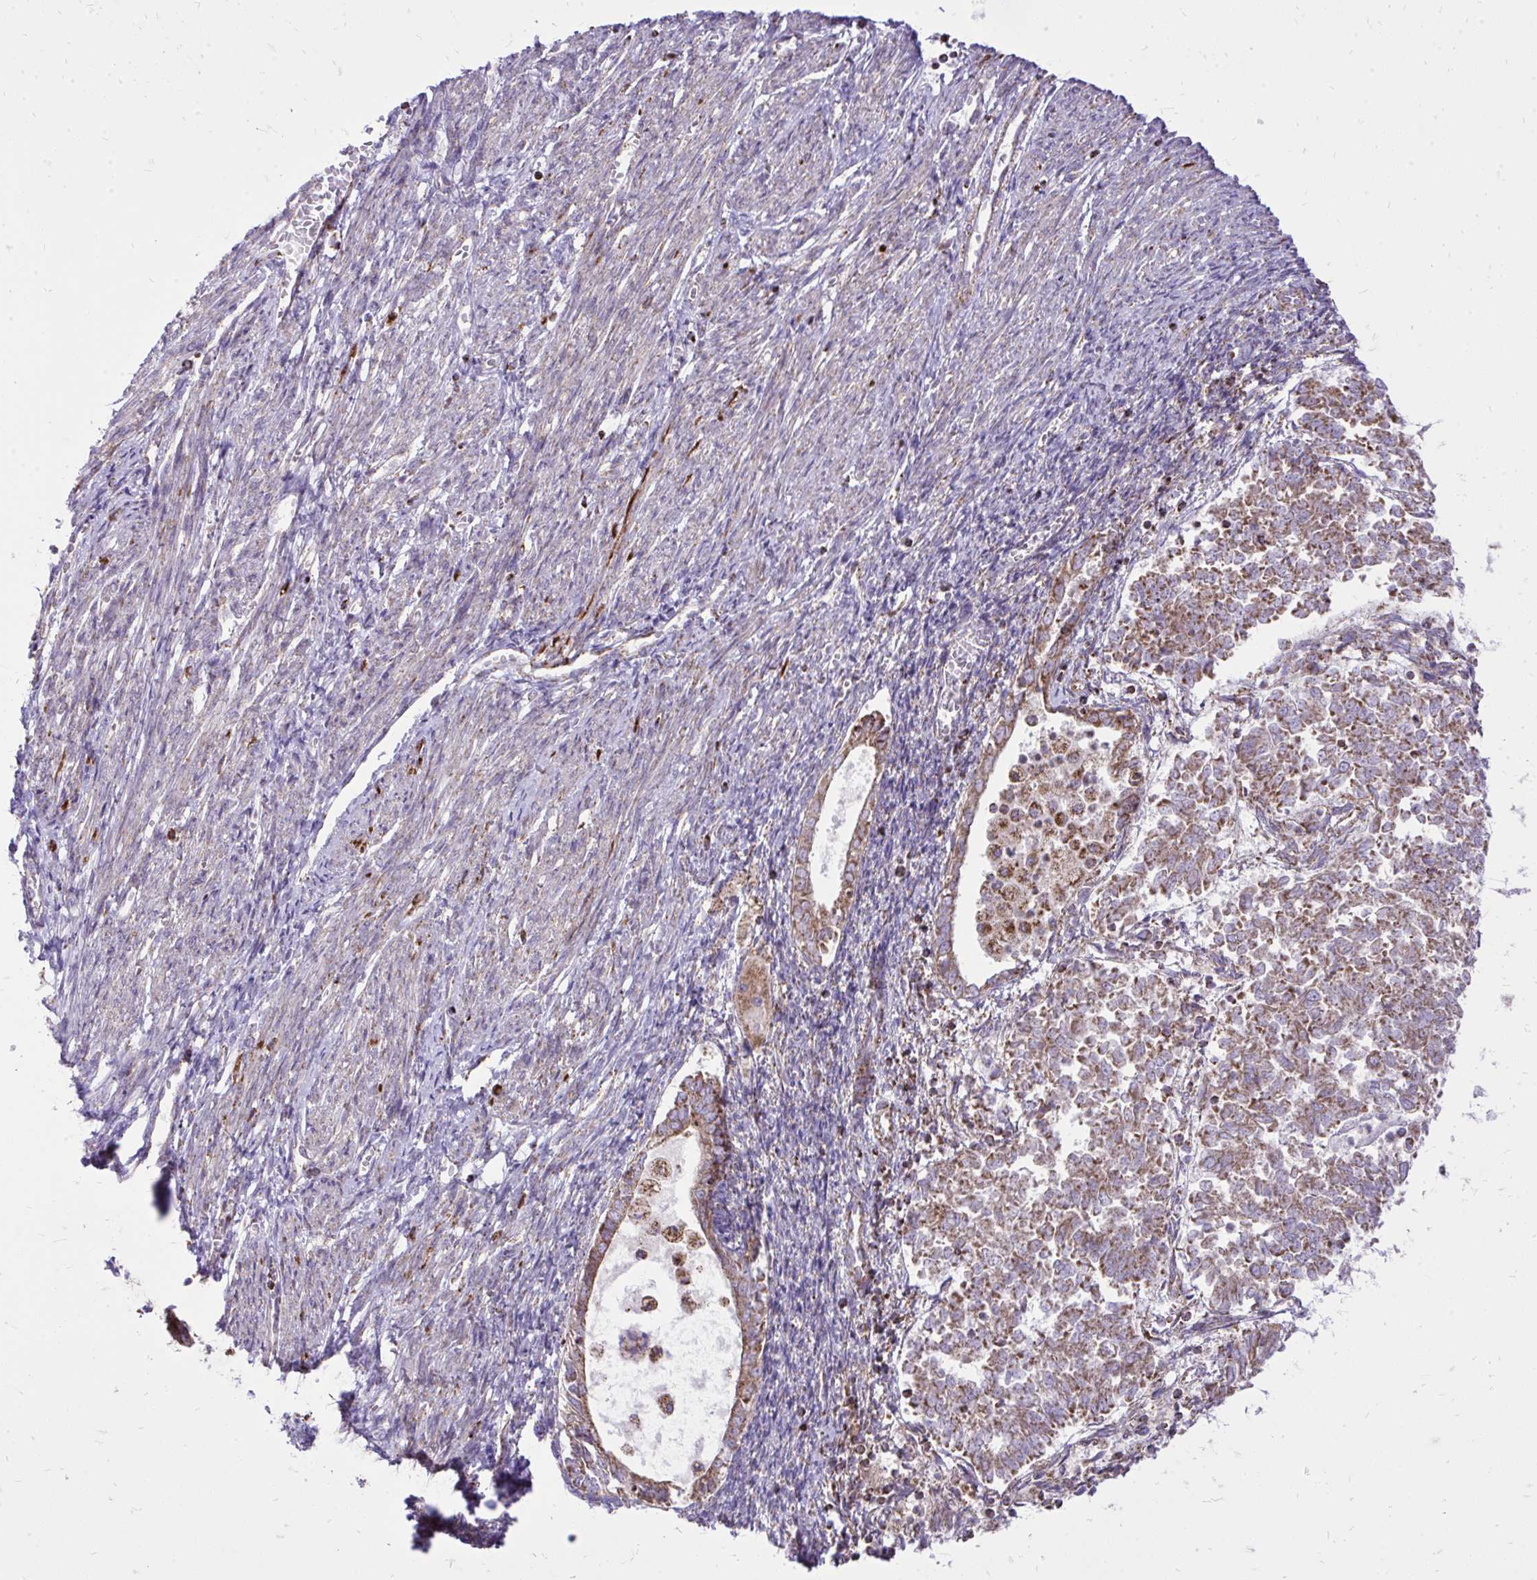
{"staining": {"intensity": "moderate", "quantity": ">75%", "location": "cytoplasmic/membranous"}, "tissue": "endometrial cancer", "cell_type": "Tumor cells", "image_type": "cancer", "snomed": [{"axis": "morphology", "description": "Adenocarcinoma, NOS"}, {"axis": "topography", "description": "Endometrium"}], "caption": "IHC staining of endometrial adenocarcinoma, which shows medium levels of moderate cytoplasmic/membranous staining in approximately >75% of tumor cells indicating moderate cytoplasmic/membranous protein expression. The staining was performed using DAB (3,3'-diaminobenzidine) (brown) for protein detection and nuclei were counterstained in hematoxylin (blue).", "gene": "SPTBN2", "patient": {"sex": "female", "age": 65}}